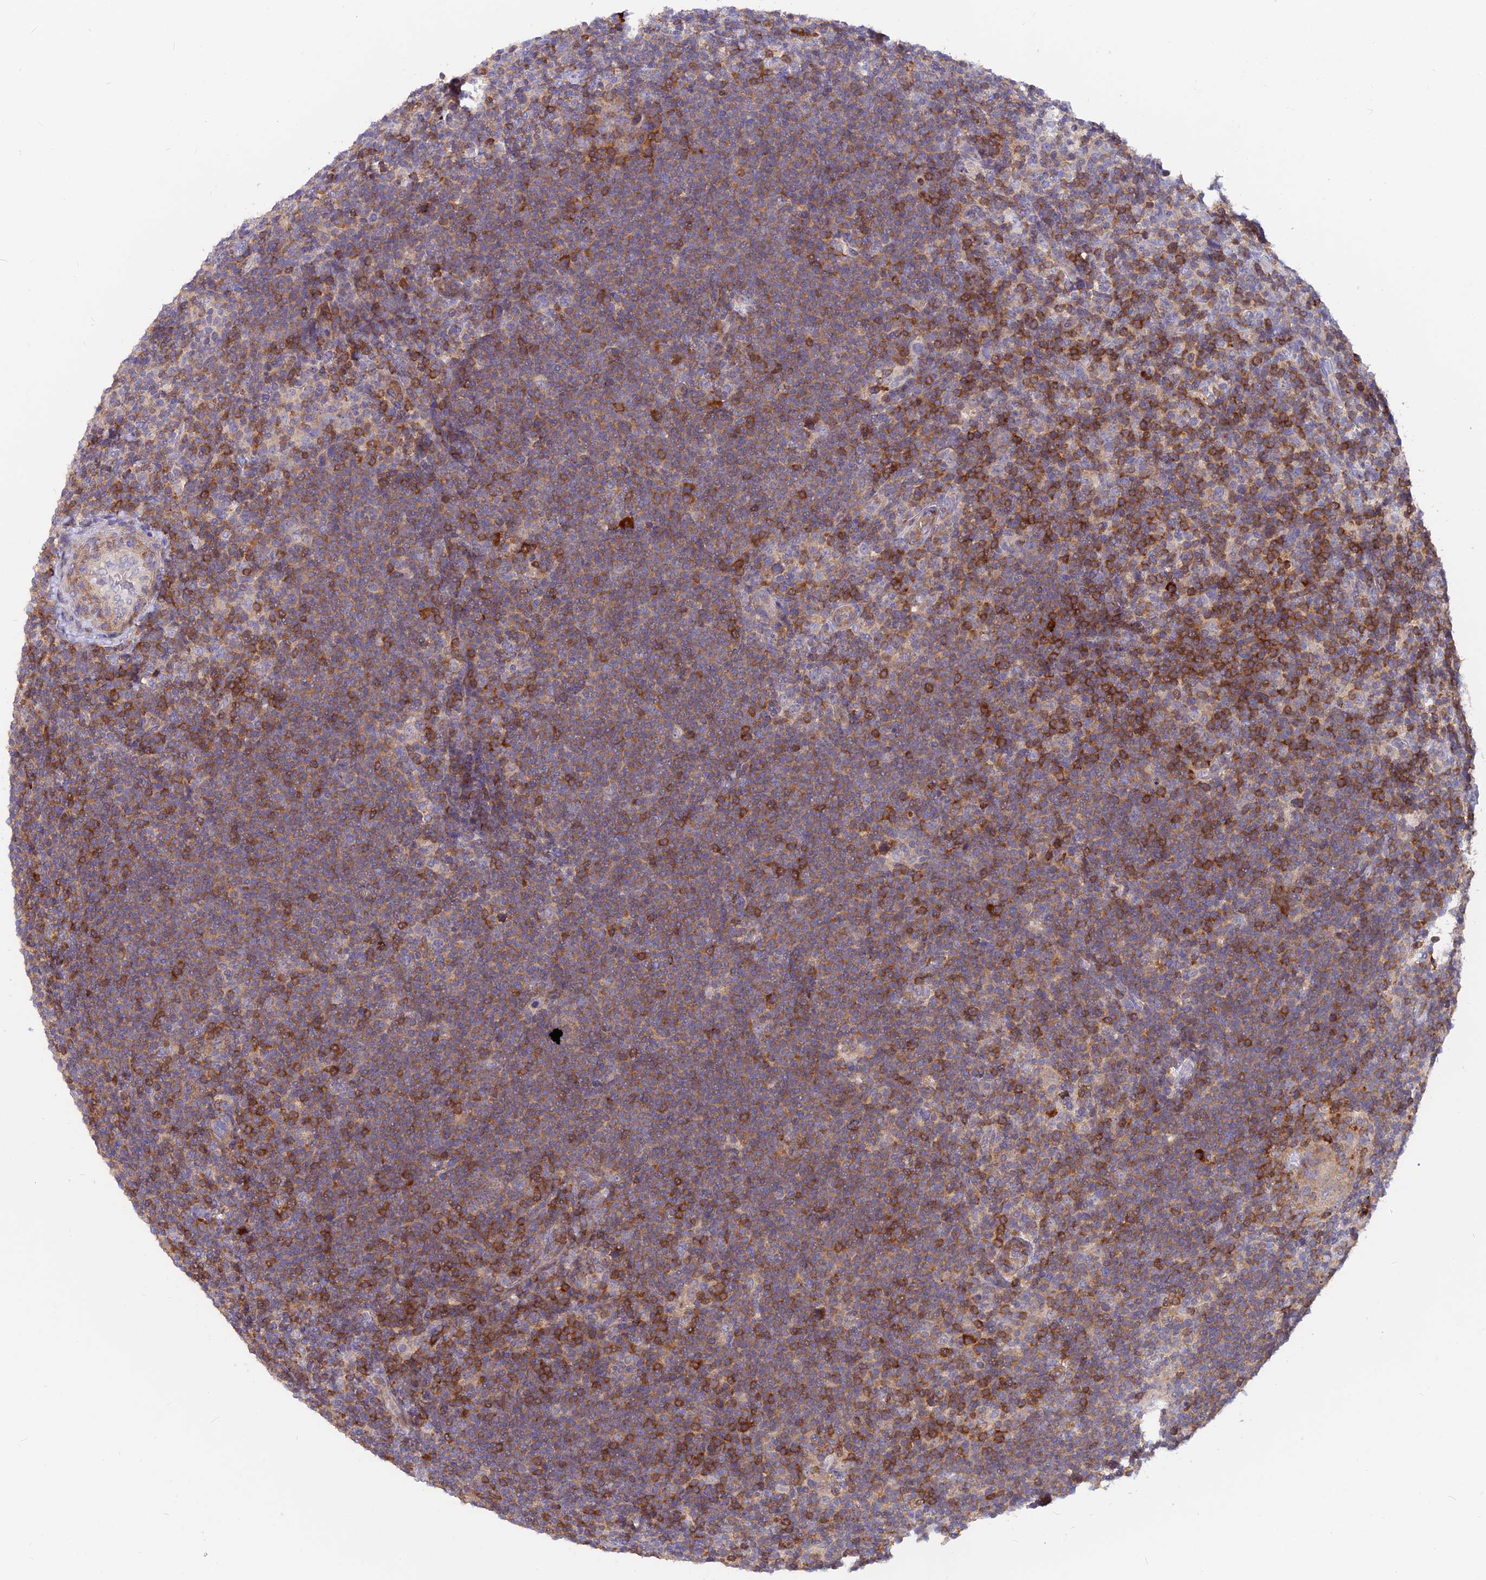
{"staining": {"intensity": "negative", "quantity": "none", "location": "none"}, "tissue": "lymphoma", "cell_type": "Tumor cells", "image_type": "cancer", "snomed": [{"axis": "morphology", "description": "Hodgkin's disease, NOS"}, {"axis": "topography", "description": "Lymph node"}], "caption": "Immunohistochemistry (IHC) of human Hodgkin's disease exhibits no positivity in tumor cells. (DAB IHC, high magnification).", "gene": "DENND2D", "patient": {"sex": "female", "age": 57}}